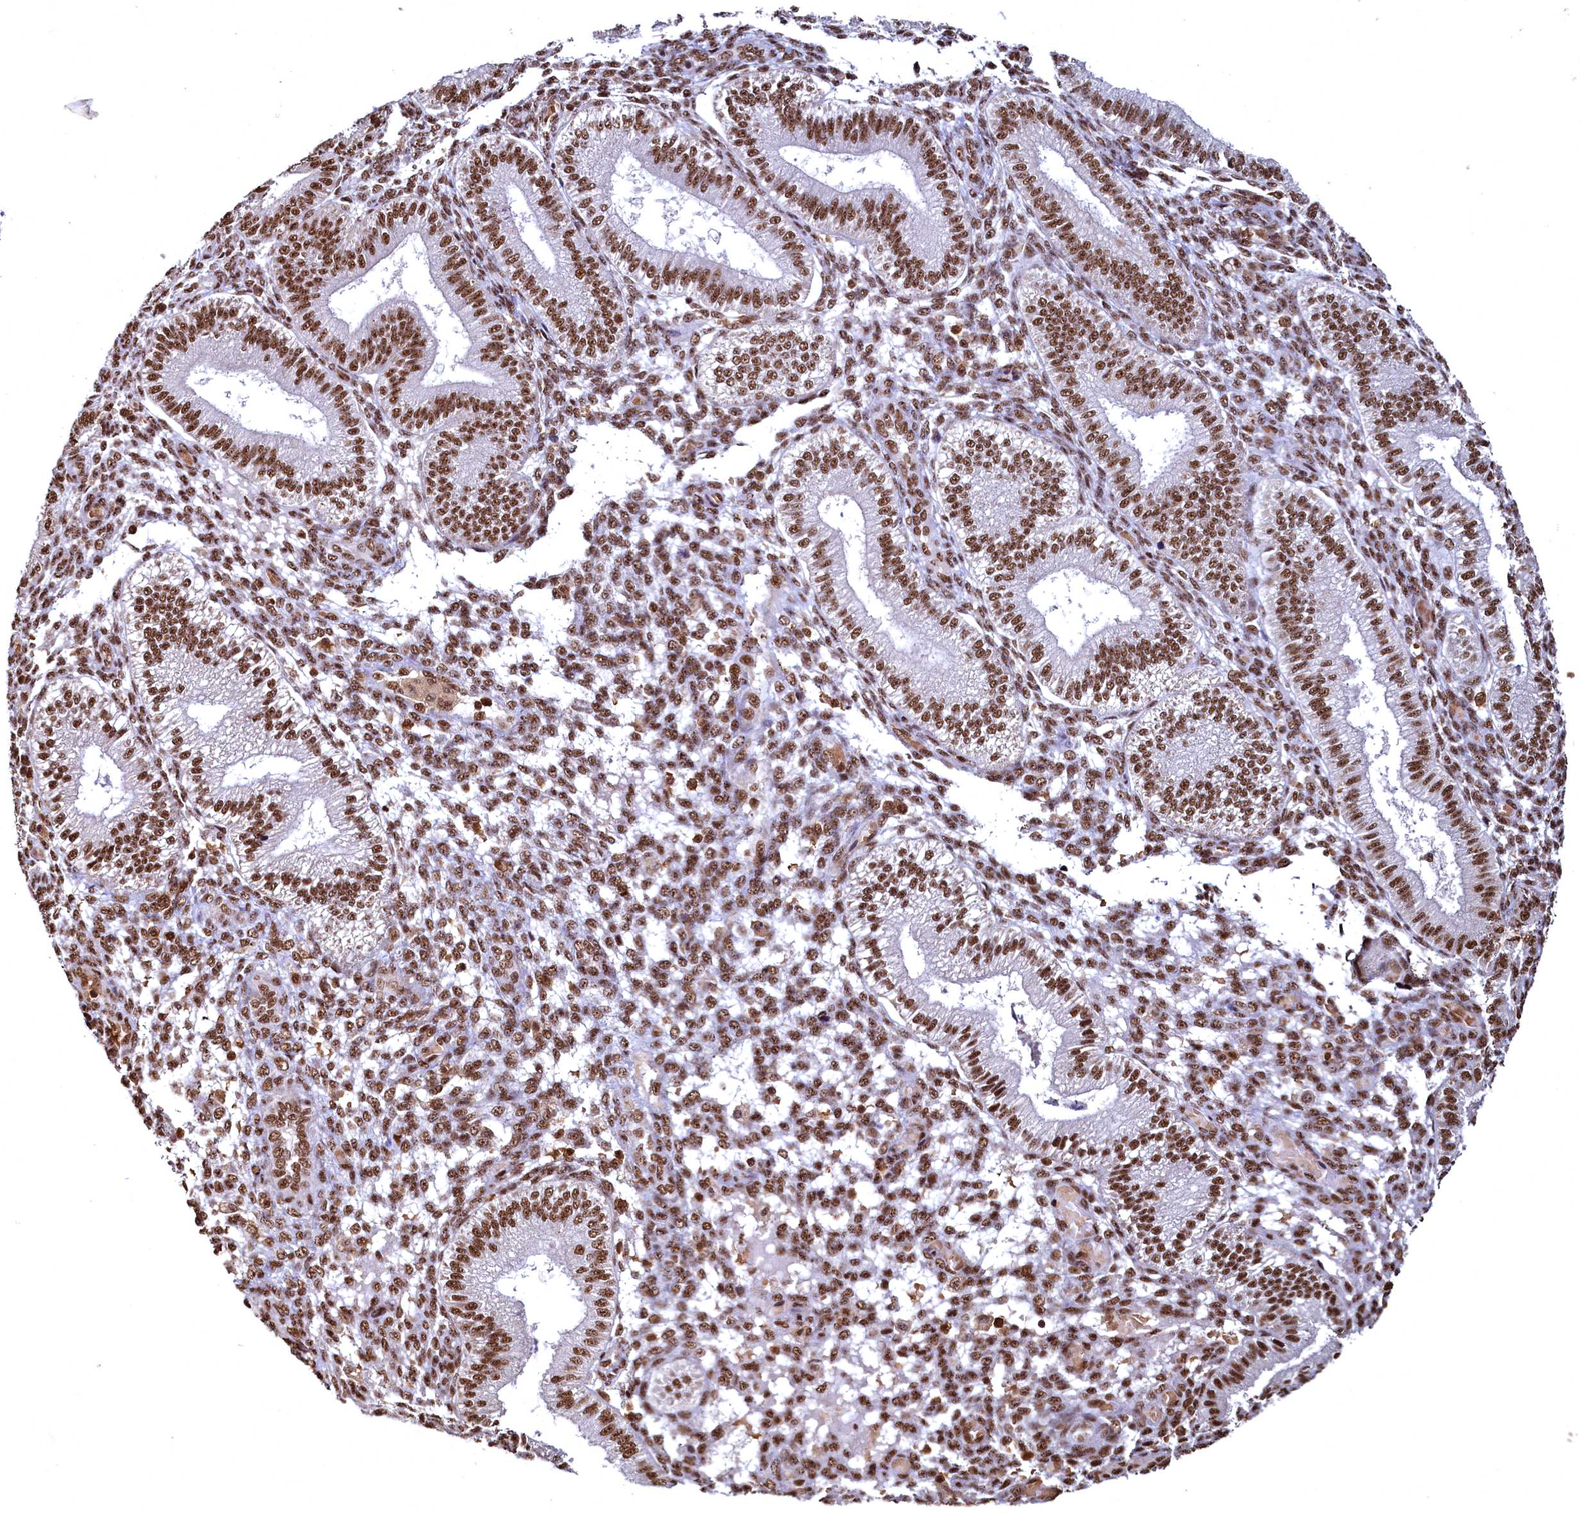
{"staining": {"intensity": "moderate", "quantity": "25%-75%", "location": "nuclear"}, "tissue": "endometrium", "cell_type": "Cells in endometrial stroma", "image_type": "normal", "snomed": [{"axis": "morphology", "description": "Normal tissue, NOS"}, {"axis": "topography", "description": "Endometrium"}], "caption": "Immunohistochemical staining of normal endometrium demonstrates moderate nuclear protein expression in approximately 25%-75% of cells in endometrial stroma.", "gene": "RSRC2", "patient": {"sex": "female", "age": 39}}